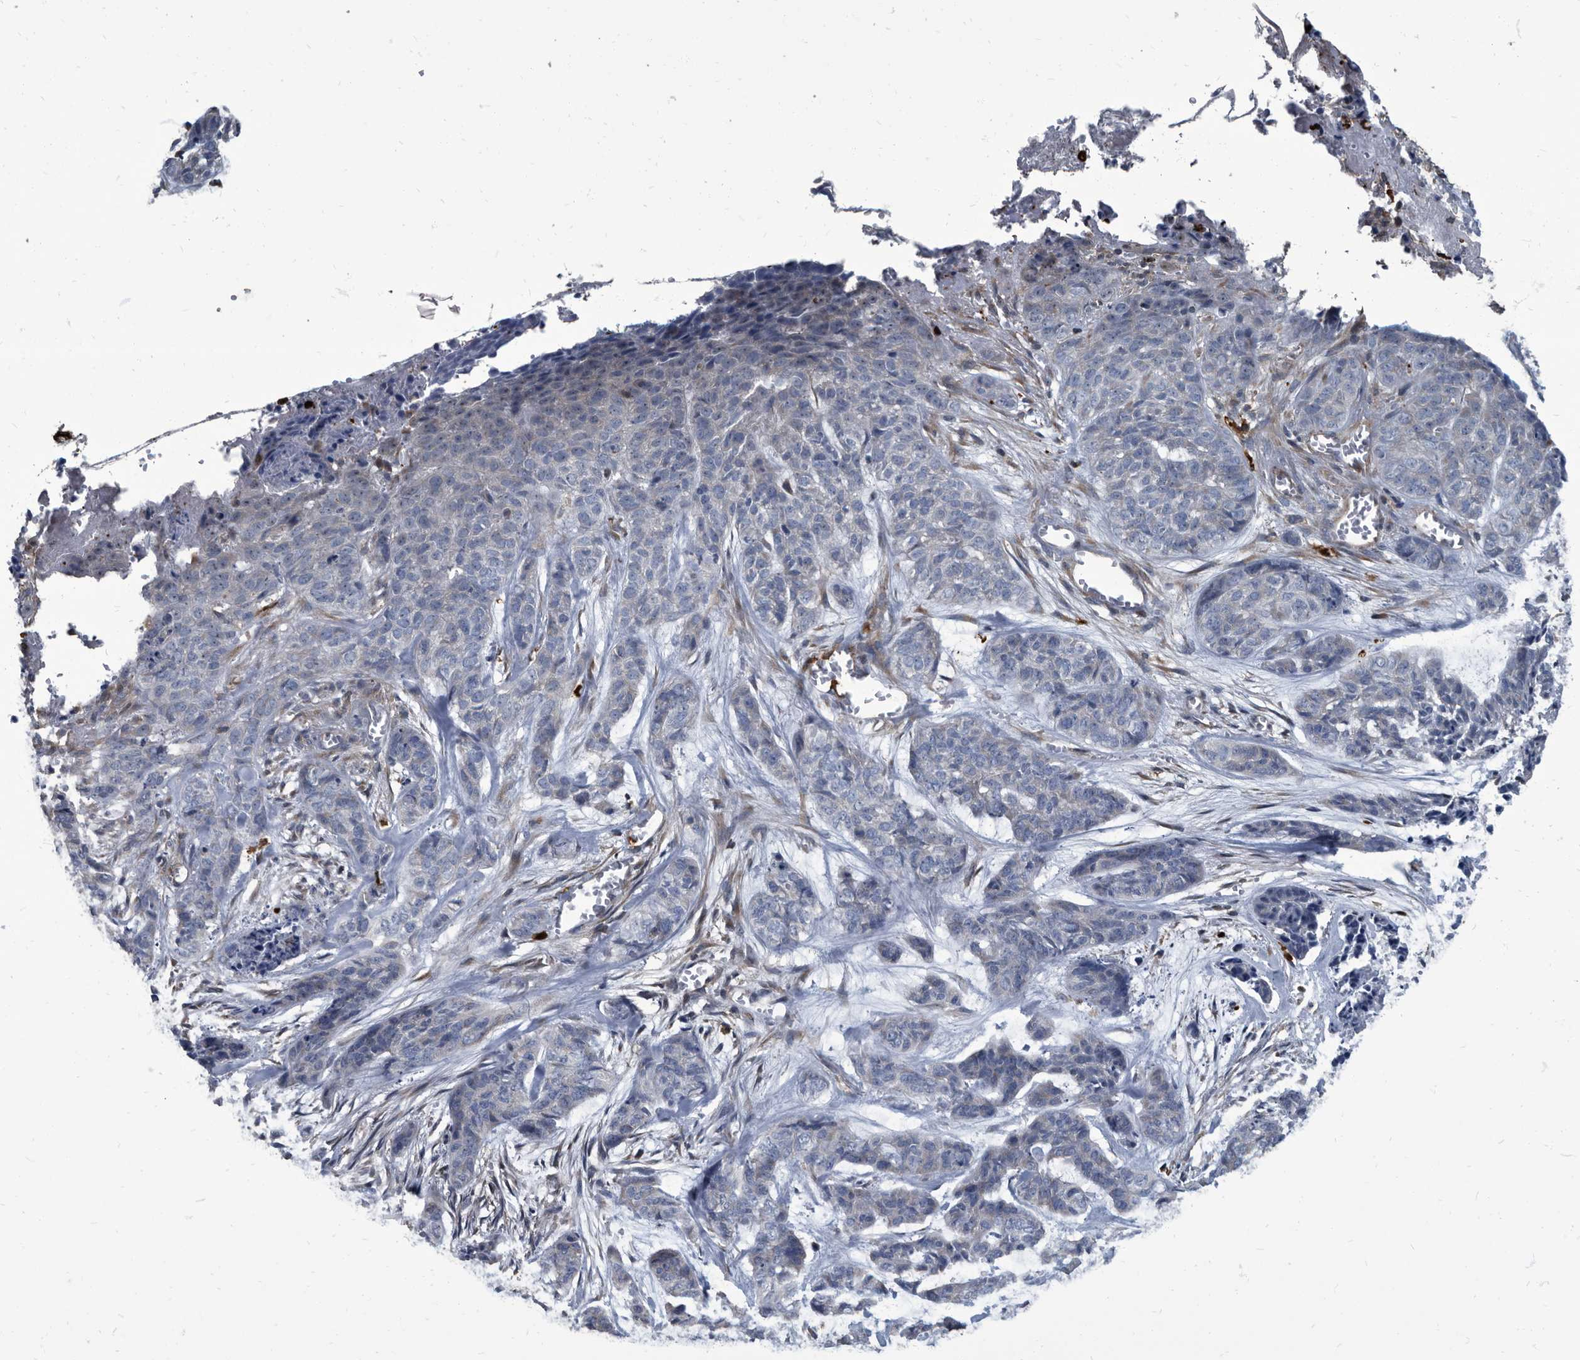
{"staining": {"intensity": "negative", "quantity": "none", "location": "none"}, "tissue": "skin cancer", "cell_type": "Tumor cells", "image_type": "cancer", "snomed": [{"axis": "morphology", "description": "Basal cell carcinoma"}, {"axis": "topography", "description": "Skin"}], "caption": "Immunohistochemistry (IHC) of human basal cell carcinoma (skin) exhibits no expression in tumor cells. The staining is performed using DAB (3,3'-diaminobenzidine) brown chromogen with nuclei counter-stained in using hematoxylin.", "gene": "CDV3", "patient": {"sex": "female", "age": 64}}